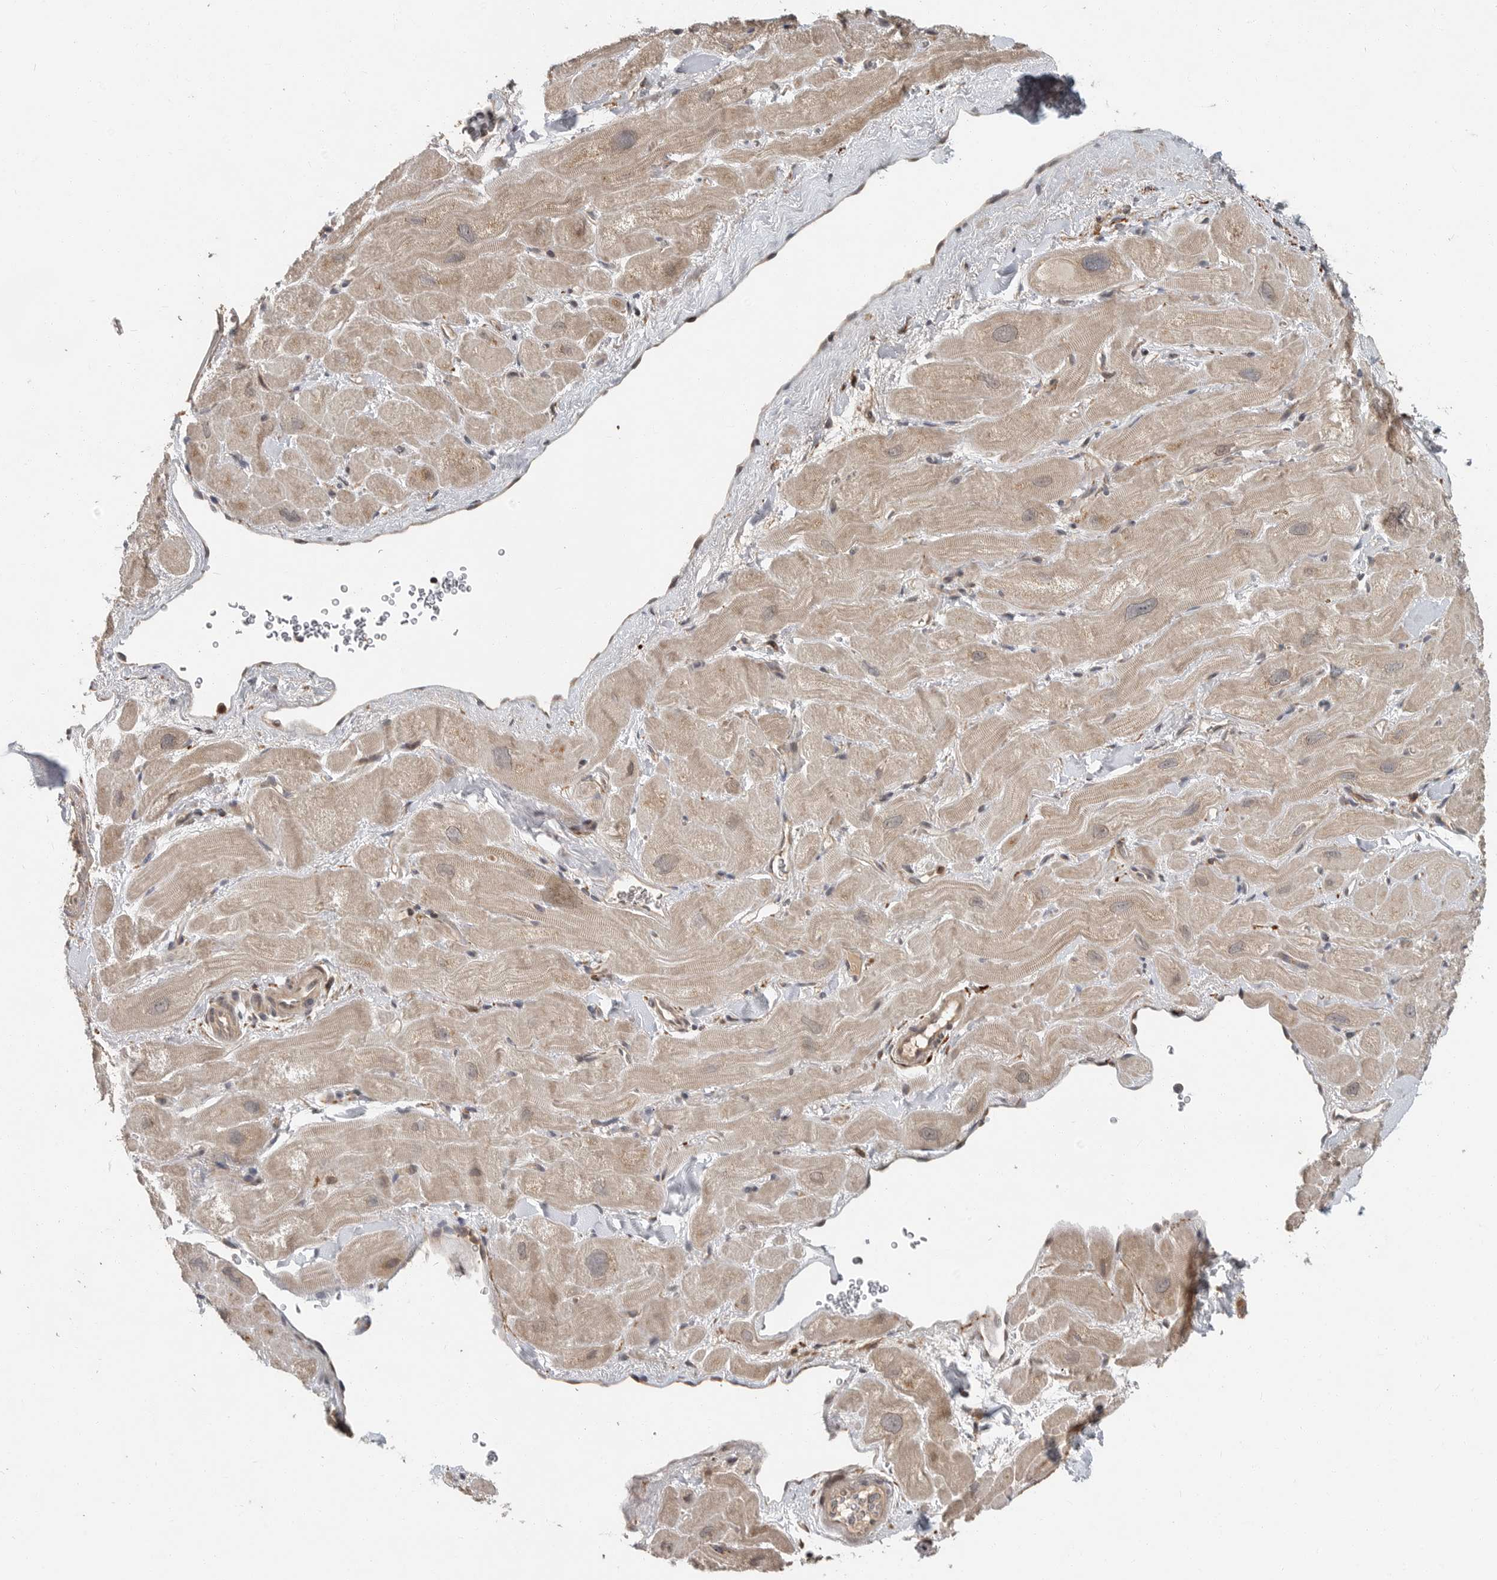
{"staining": {"intensity": "moderate", "quantity": ">75%", "location": "cytoplasmic/membranous"}, "tissue": "heart muscle", "cell_type": "Cardiomyocytes", "image_type": "normal", "snomed": [{"axis": "morphology", "description": "Normal tissue, NOS"}, {"axis": "topography", "description": "Heart"}], "caption": "About >75% of cardiomyocytes in benign human heart muscle demonstrate moderate cytoplasmic/membranous protein expression as visualized by brown immunohistochemical staining.", "gene": "OSBPL9", "patient": {"sex": "male", "age": 49}}